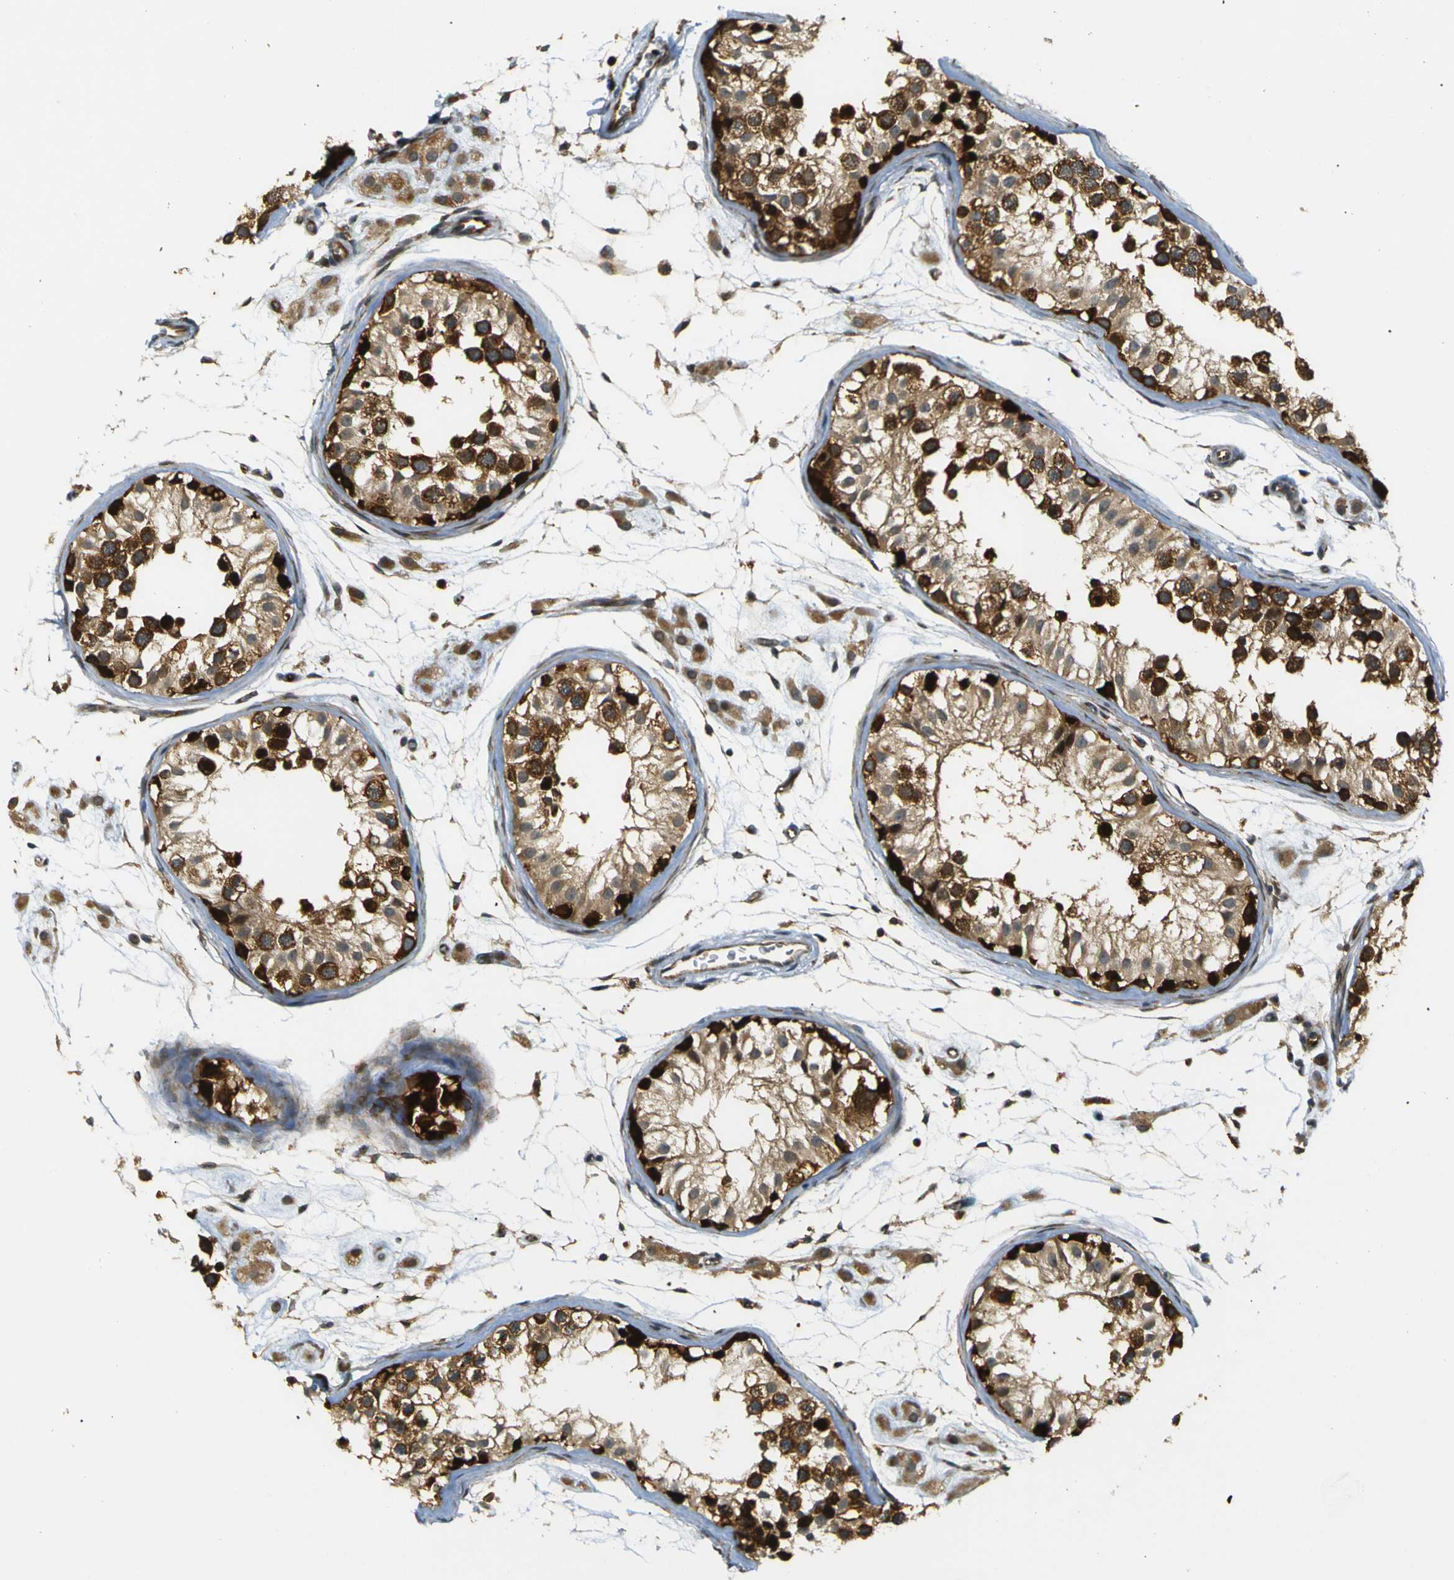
{"staining": {"intensity": "strong", "quantity": ">75%", "location": "cytoplasmic/membranous"}, "tissue": "testis", "cell_type": "Cells in seminiferous ducts", "image_type": "normal", "snomed": [{"axis": "morphology", "description": "Normal tissue, NOS"}, {"axis": "morphology", "description": "Adenocarcinoma, metastatic, NOS"}, {"axis": "topography", "description": "Testis"}], "caption": "Immunohistochemical staining of normal human testis reveals high levels of strong cytoplasmic/membranous expression in about >75% of cells in seminiferous ducts.", "gene": "ABCE1", "patient": {"sex": "male", "age": 26}}